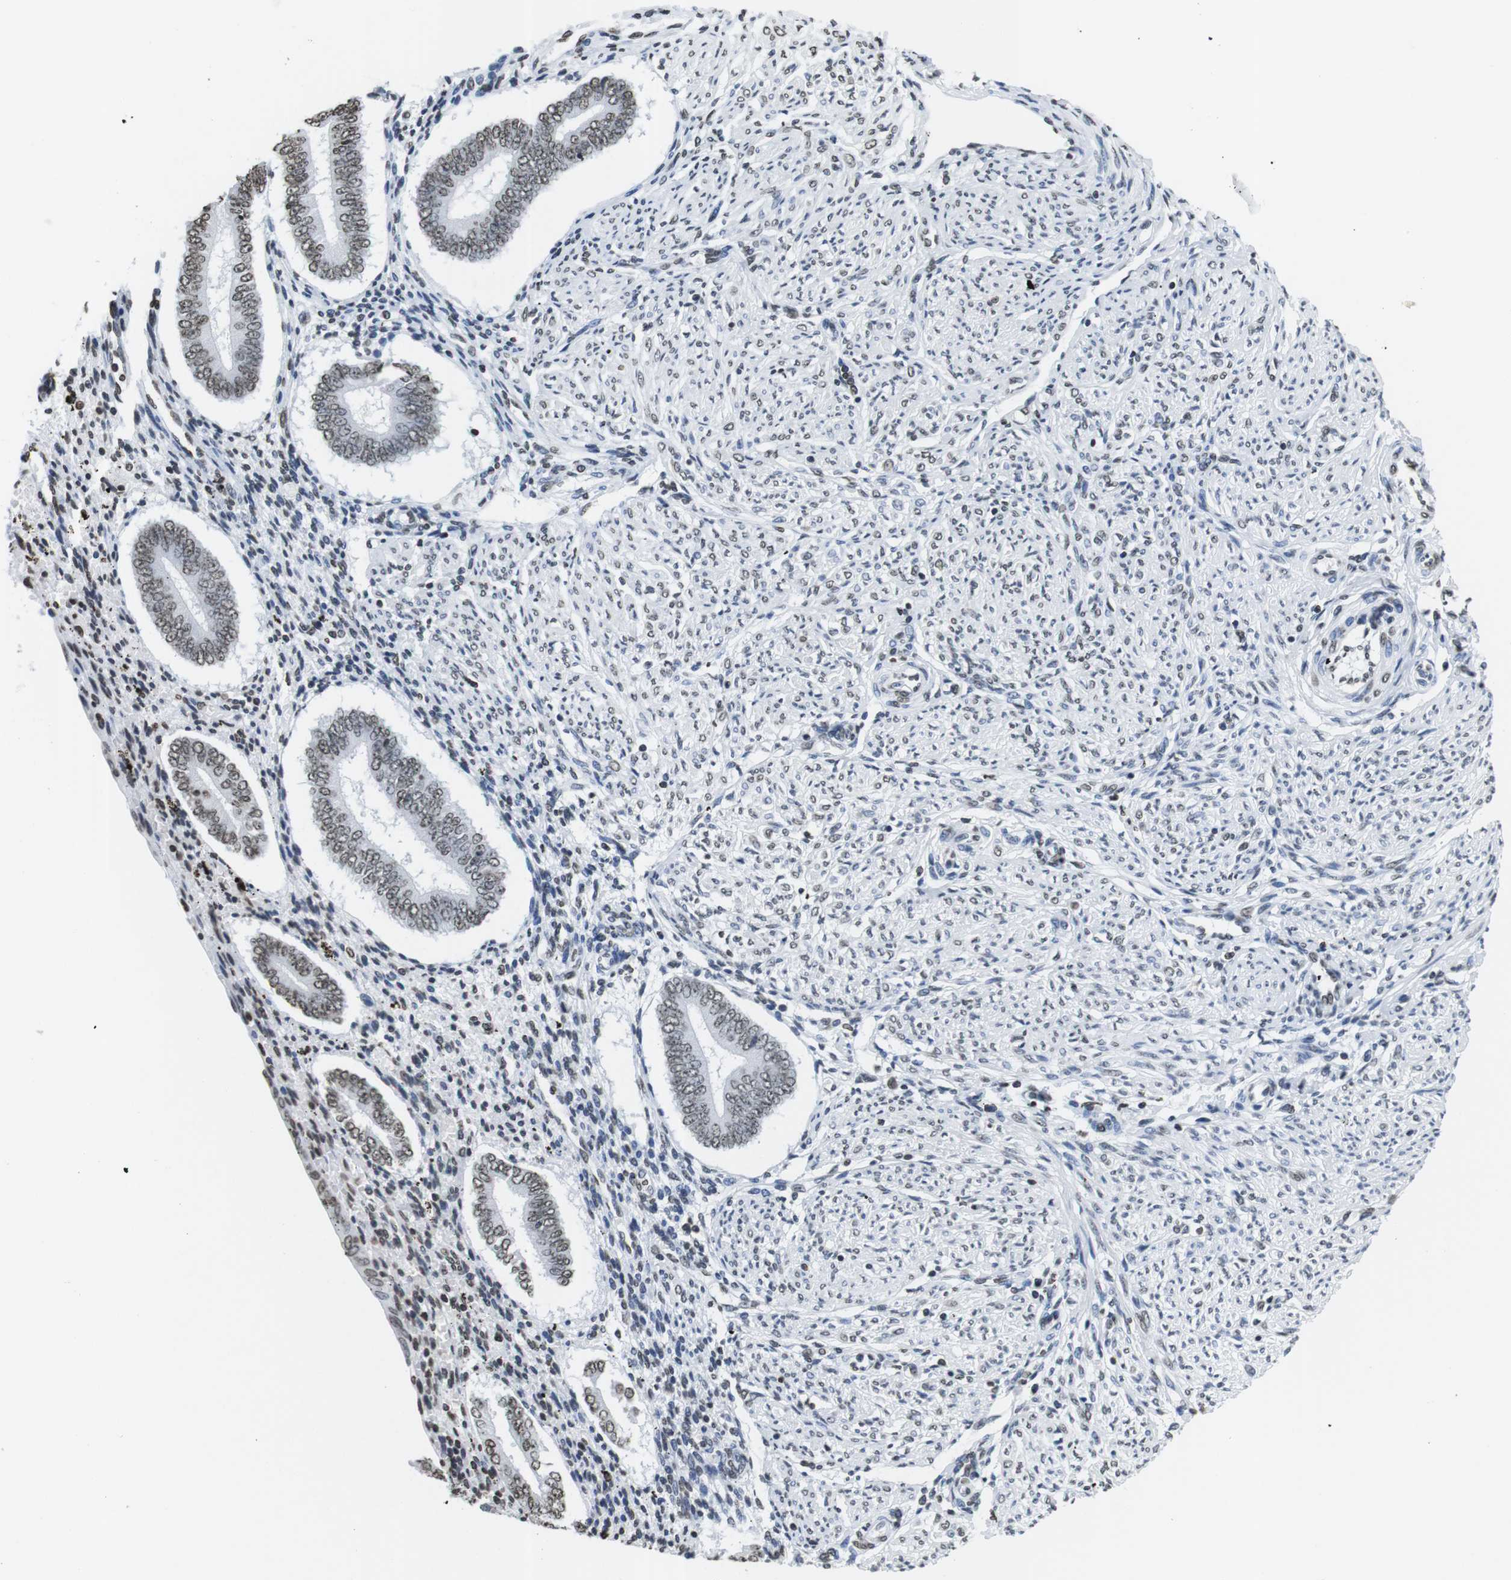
{"staining": {"intensity": "moderate", "quantity": "<25%", "location": "nuclear"}, "tissue": "endometrium", "cell_type": "Cells in endometrial stroma", "image_type": "normal", "snomed": [{"axis": "morphology", "description": "Normal tissue, NOS"}, {"axis": "topography", "description": "Endometrium"}], "caption": "A high-resolution histopathology image shows IHC staining of benign endometrium, which demonstrates moderate nuclear staining in about <25% of cells in endometrial stroma.", "gene": "BSX", "patient": {"sex": "female", "age": 42}}